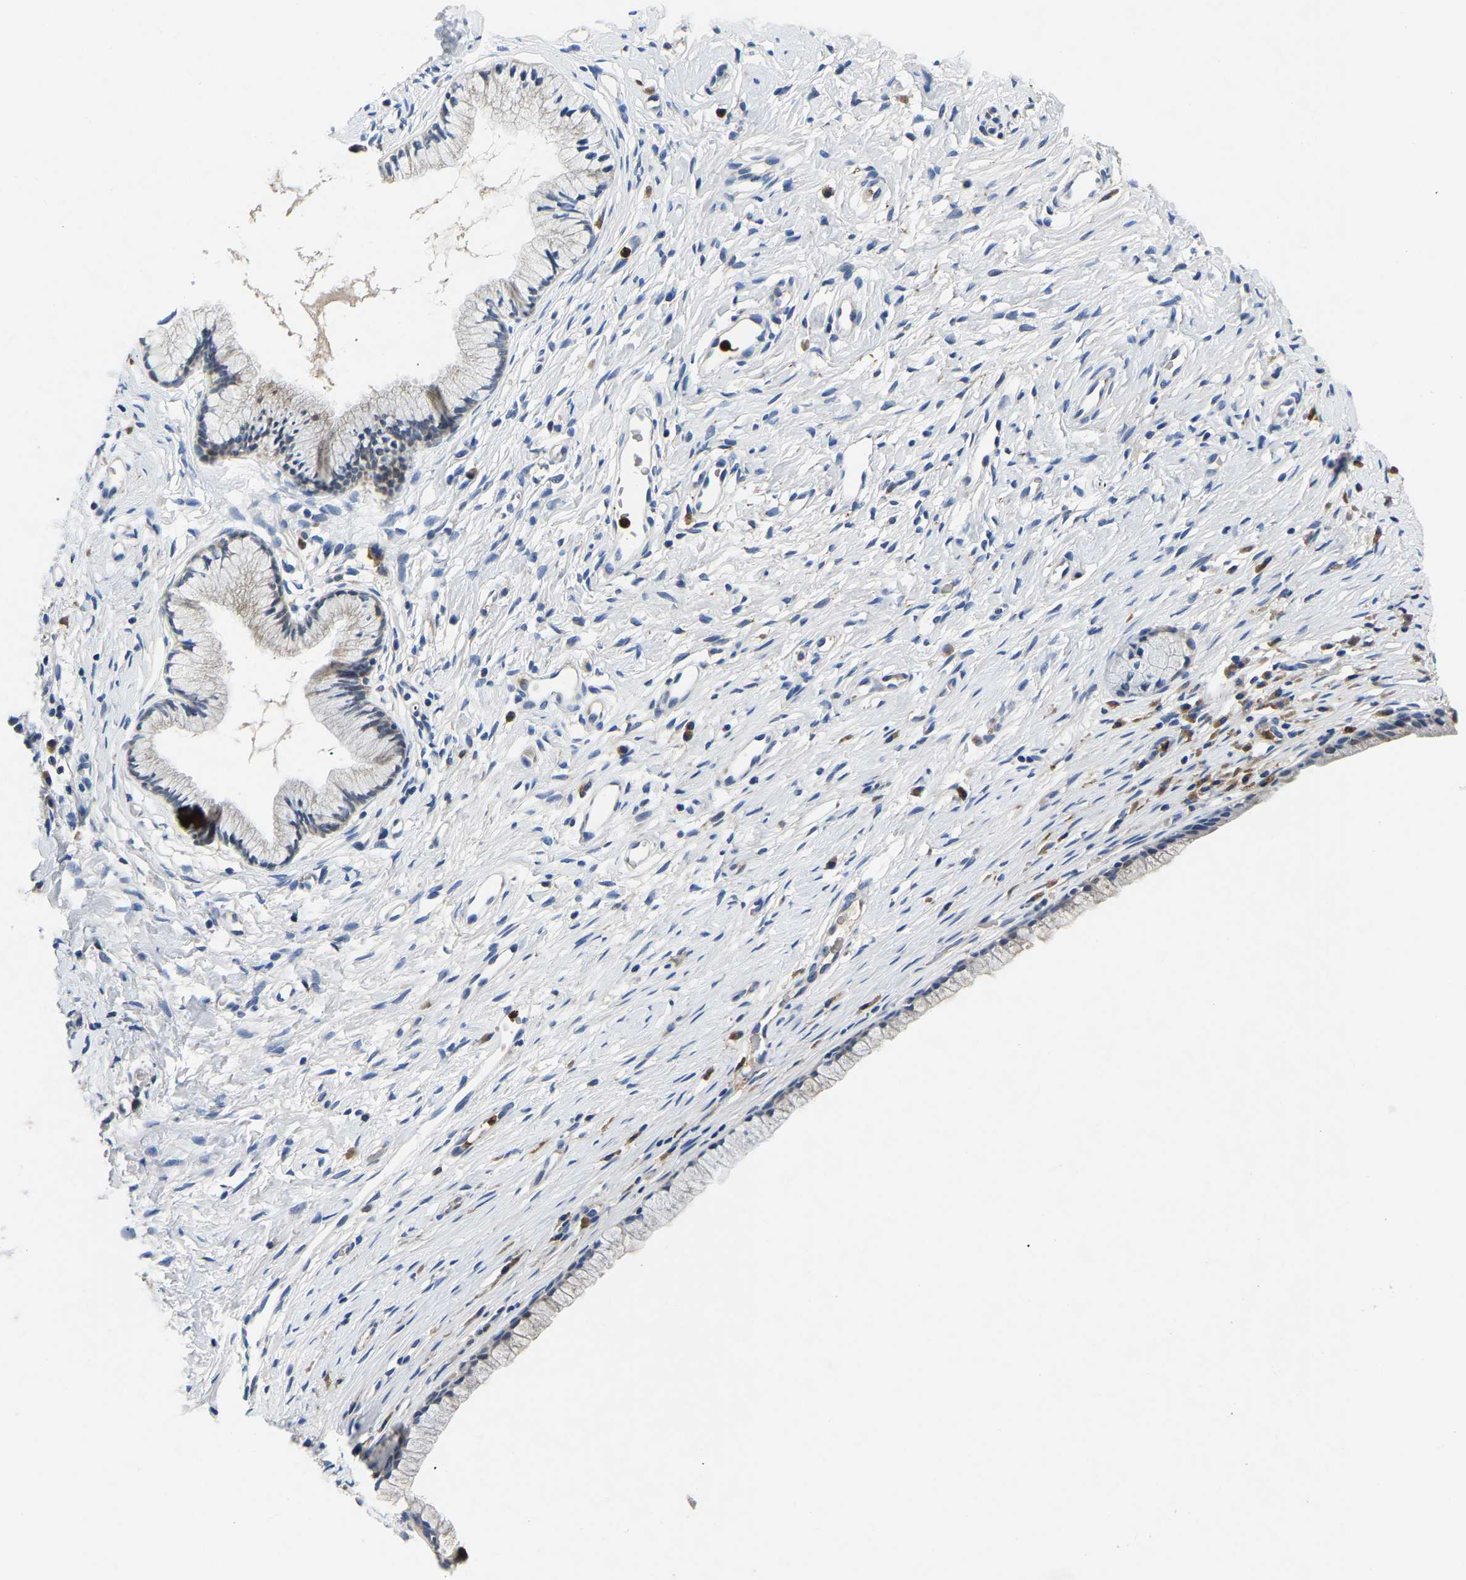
{"staining": {"intensity": "negative", "quantity": "none", "location": "none"}, "tissue": "cervix", "cell_type": "Glandular cells", "image_type": "normal", "snomed": [{"axis": "morphology", "description": "Normal tissue, NOS"}, {"axis": "topography", "description": "Cervix"}], "caption": "This is an IHC micrograph of unremarkable cervix. There is no positivity in glandular cells.", "gene": "TOR1B", "patient": {"sex": "female", "age": 77}}